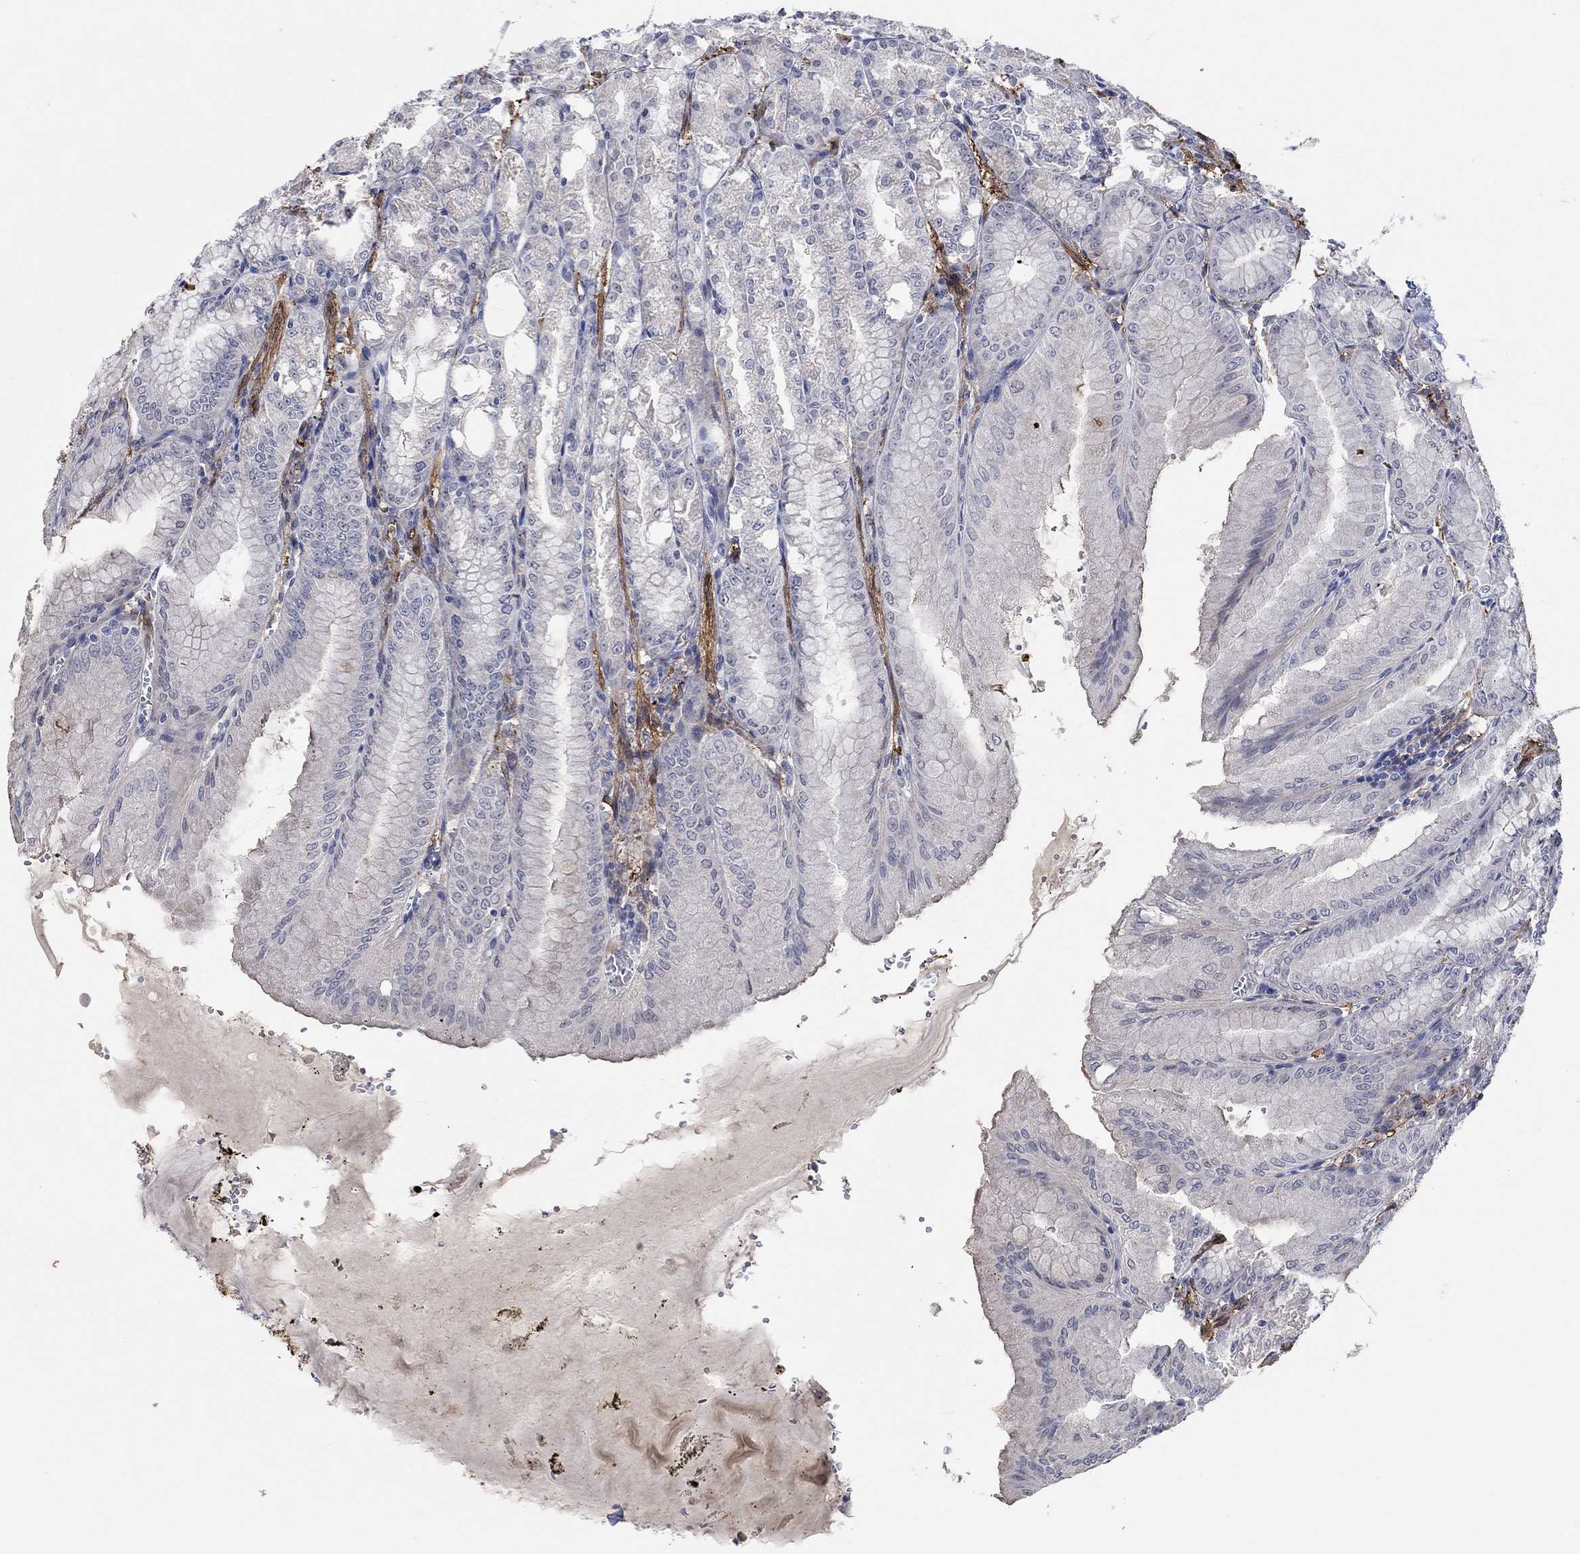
{"staining": {"intensity": "weak", "quantity": "<25%", "location": "cytoplasmic/membranous"}, "tissue": "stomach", "cell_type": "Glandular cells", "image_type": "normal", "snomed": [{"axis": "morphology", "description": "Normal tissue, NOS"}, {"axis": "topography", "description": "Stomach, lower"}], "caption": "DAB immunohistochemical staining of benign stomach exhibits no significant positivity in glandular cells.", "gene": "TGM2", "patient": {"sex": "male", "age": 71}}